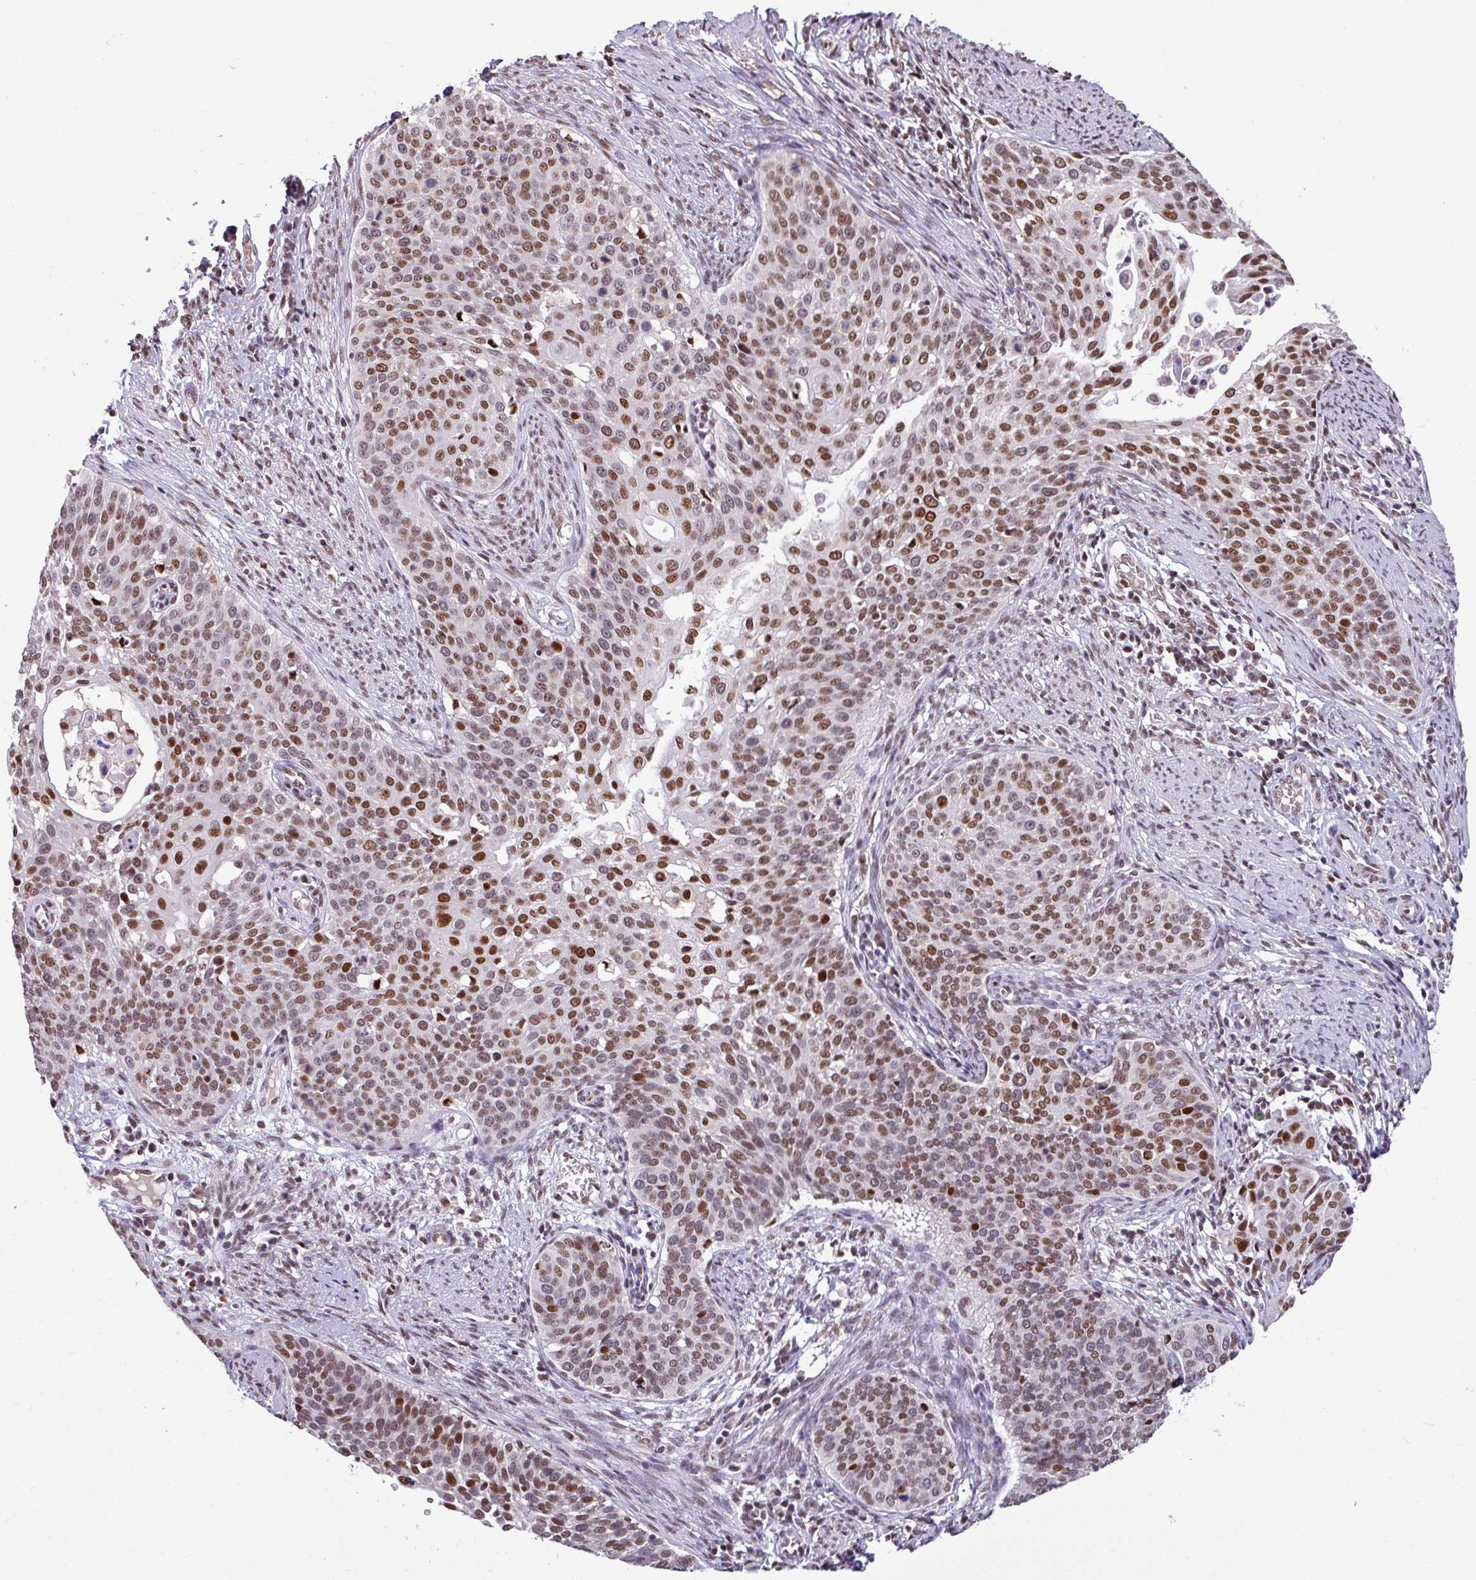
{"staining": {"intensity": "moderate", "quantity": ">75%", "location": "nuclear"}, "tissue": "cervical cancer", "cell_type": "Tumor cells", "image_type": "cancer", "snomed": [{"axis": "morphology", "description": "Squamous cell carcinoma, NOS"}, {"axis": "topography", "description": "Cervix"}], "caption": "Protein staining of cervical cancer tissue reveals moderate nuclear expression in approximately >75% of tumor cells. (DAB IHC, brown staining for protein, blue staining for nuclei).", "gene": "TDG", "patient": {"sex": "female", "age": 44}}